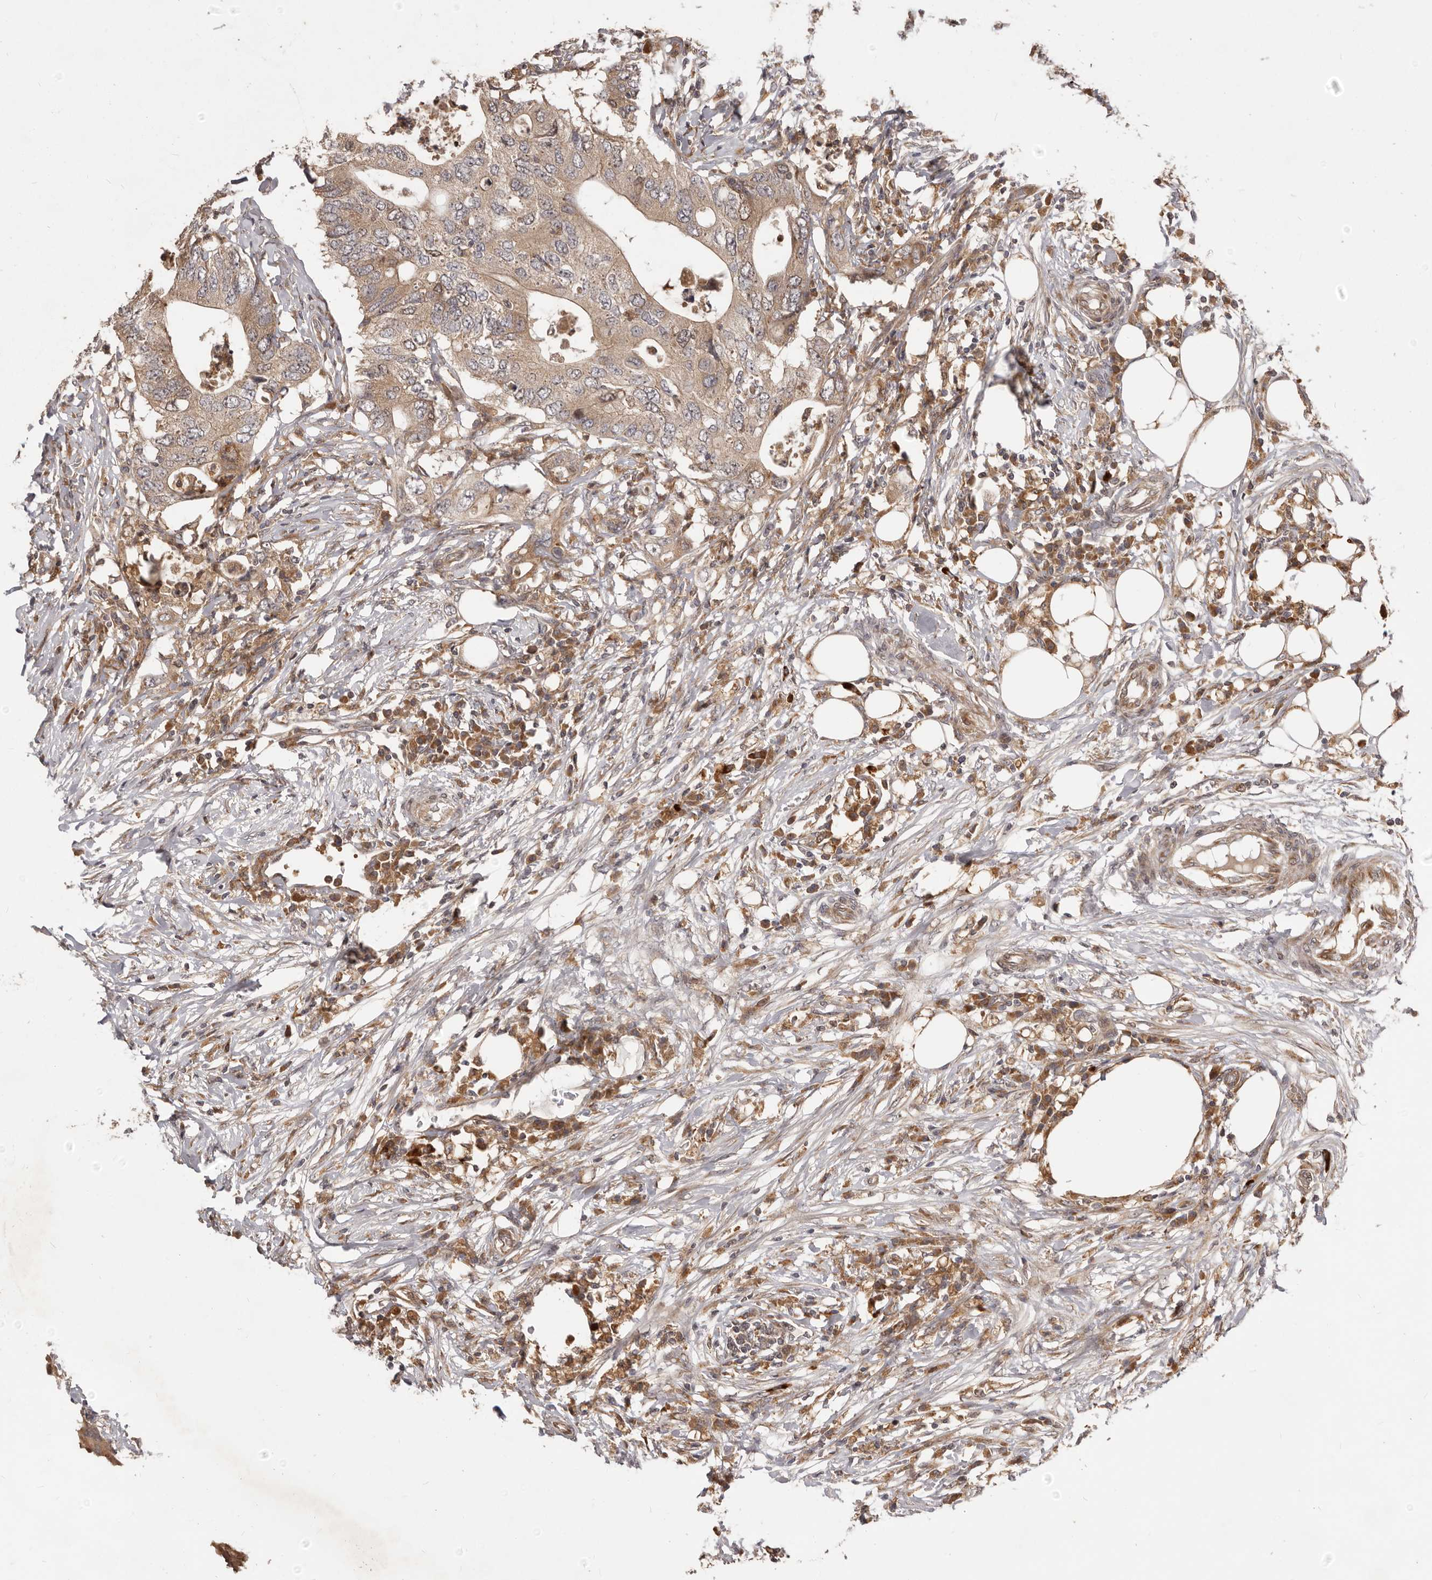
{"staining": {"intensity": "moderate", "quantity": ">75%", "location": "cytoplasmic/membranous"}, "tissue": "colorectal cancer", "cell_type": "Tumor cells", "image_type": "cancer", "snomed": [{"axis": "morphology", "description": "Adenocarcinoma, NOS"}, {"axis": "topography", "description": "Colon"}], "caption": "High-magnification brightfield microscopy of adenocarcinoma (colorectal) stained with DAB (brown) and counterstained with hematoxylin (blue). tumor cells exhibit moderate cytoplasmic/membranous expression is identified in about>75% of cells. (DAB (3,3'-diaminobenzidine) IHC, brown staining for protein, blue staining for nuclei).", "gene": "RNF187", "patient": {"sex": "male", "age": 71}}